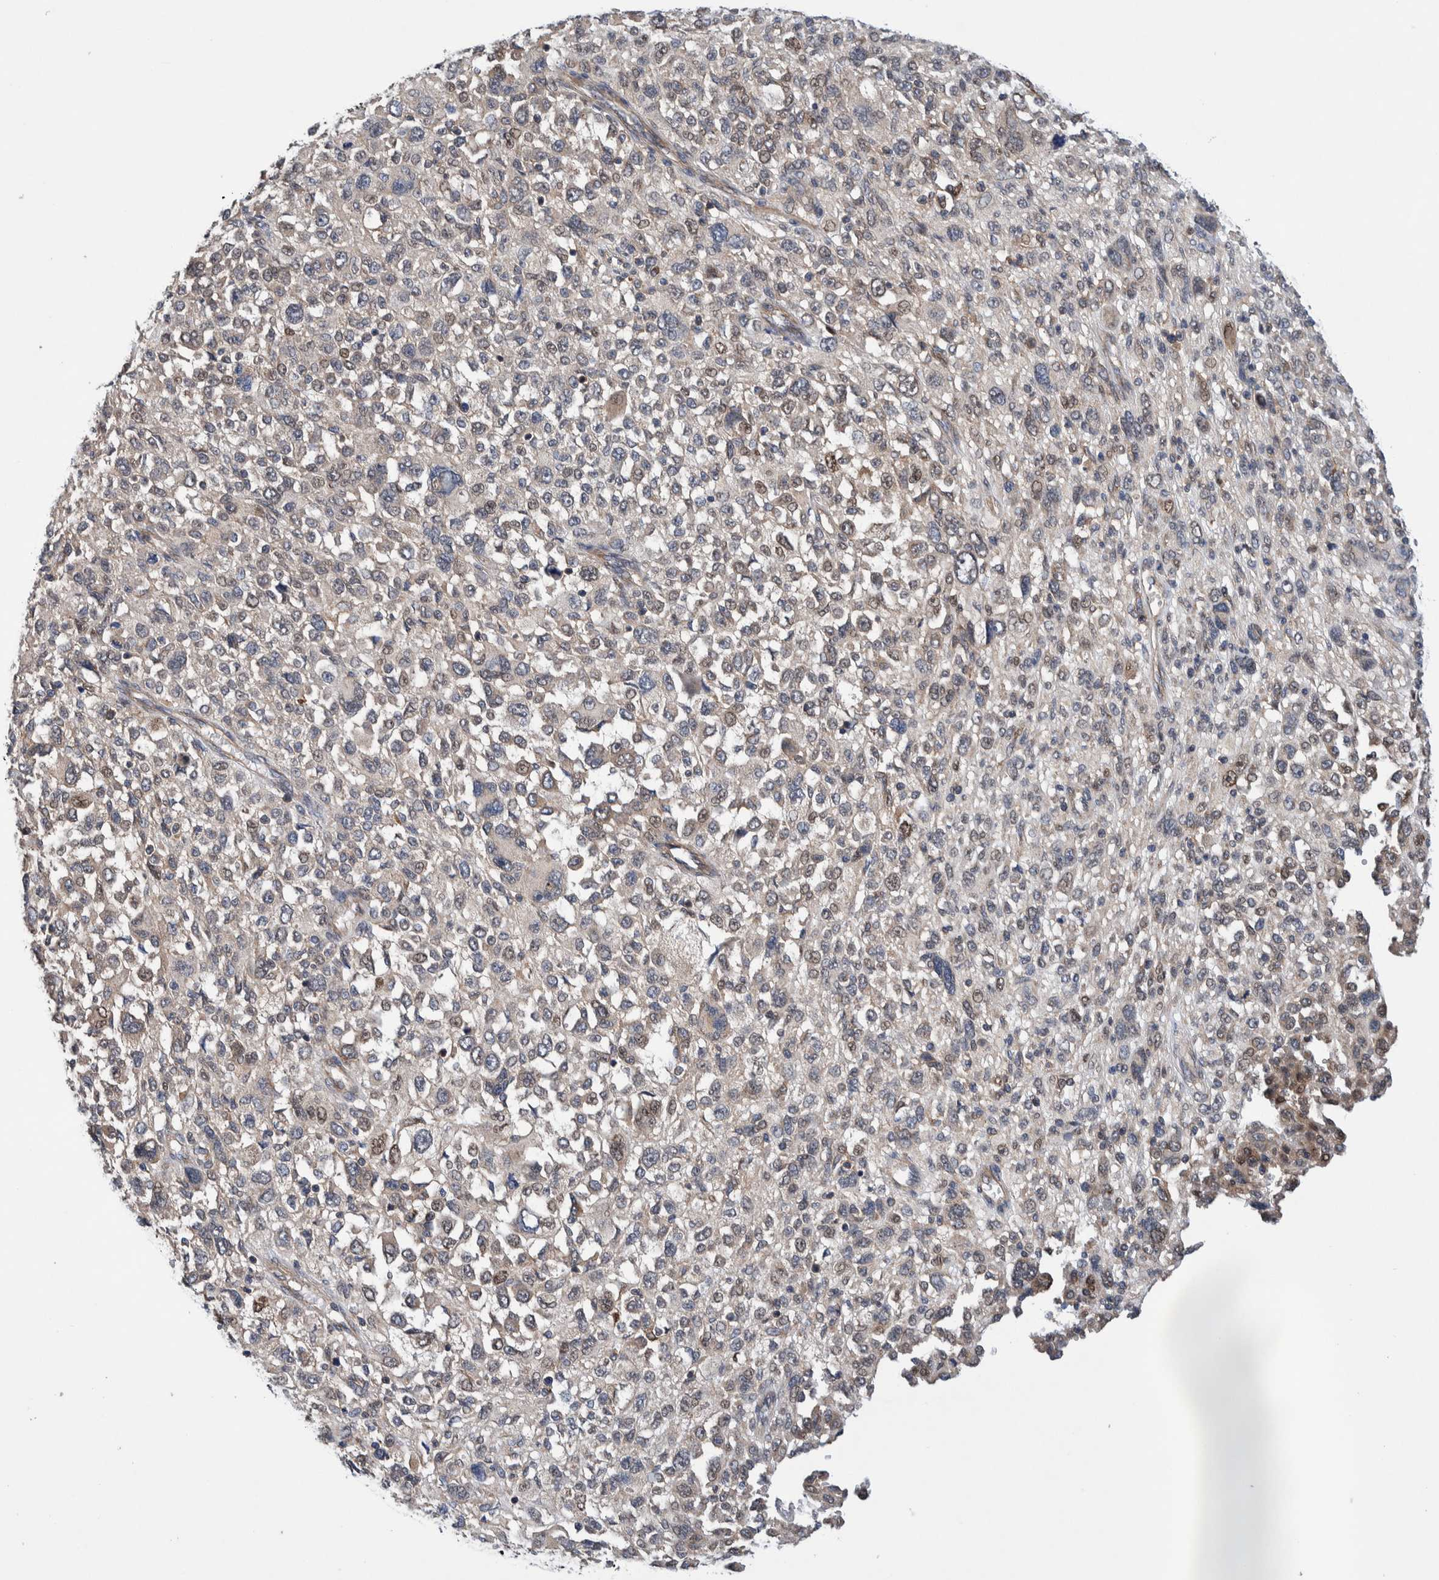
{"staining": {"intensity": "weak", "quantity": "<25%", "location": "cytoplasmic/membranous"}, "tissue": "melanoma", "cell_type": "Tumor cells", "image_type": "cancer", "snomed": [{"axis": "morphology", "description": "Malignant melanoma, NOS"}, {"axis": "topography", "description": "Skin"}], "caption": "An IHC histopathology image of malignant melanoma is shown. There is no staining in tumor cells of malignant melanoma.", "gene": "PIK3R6", "patient": {"sex": "female", "age": 55}}